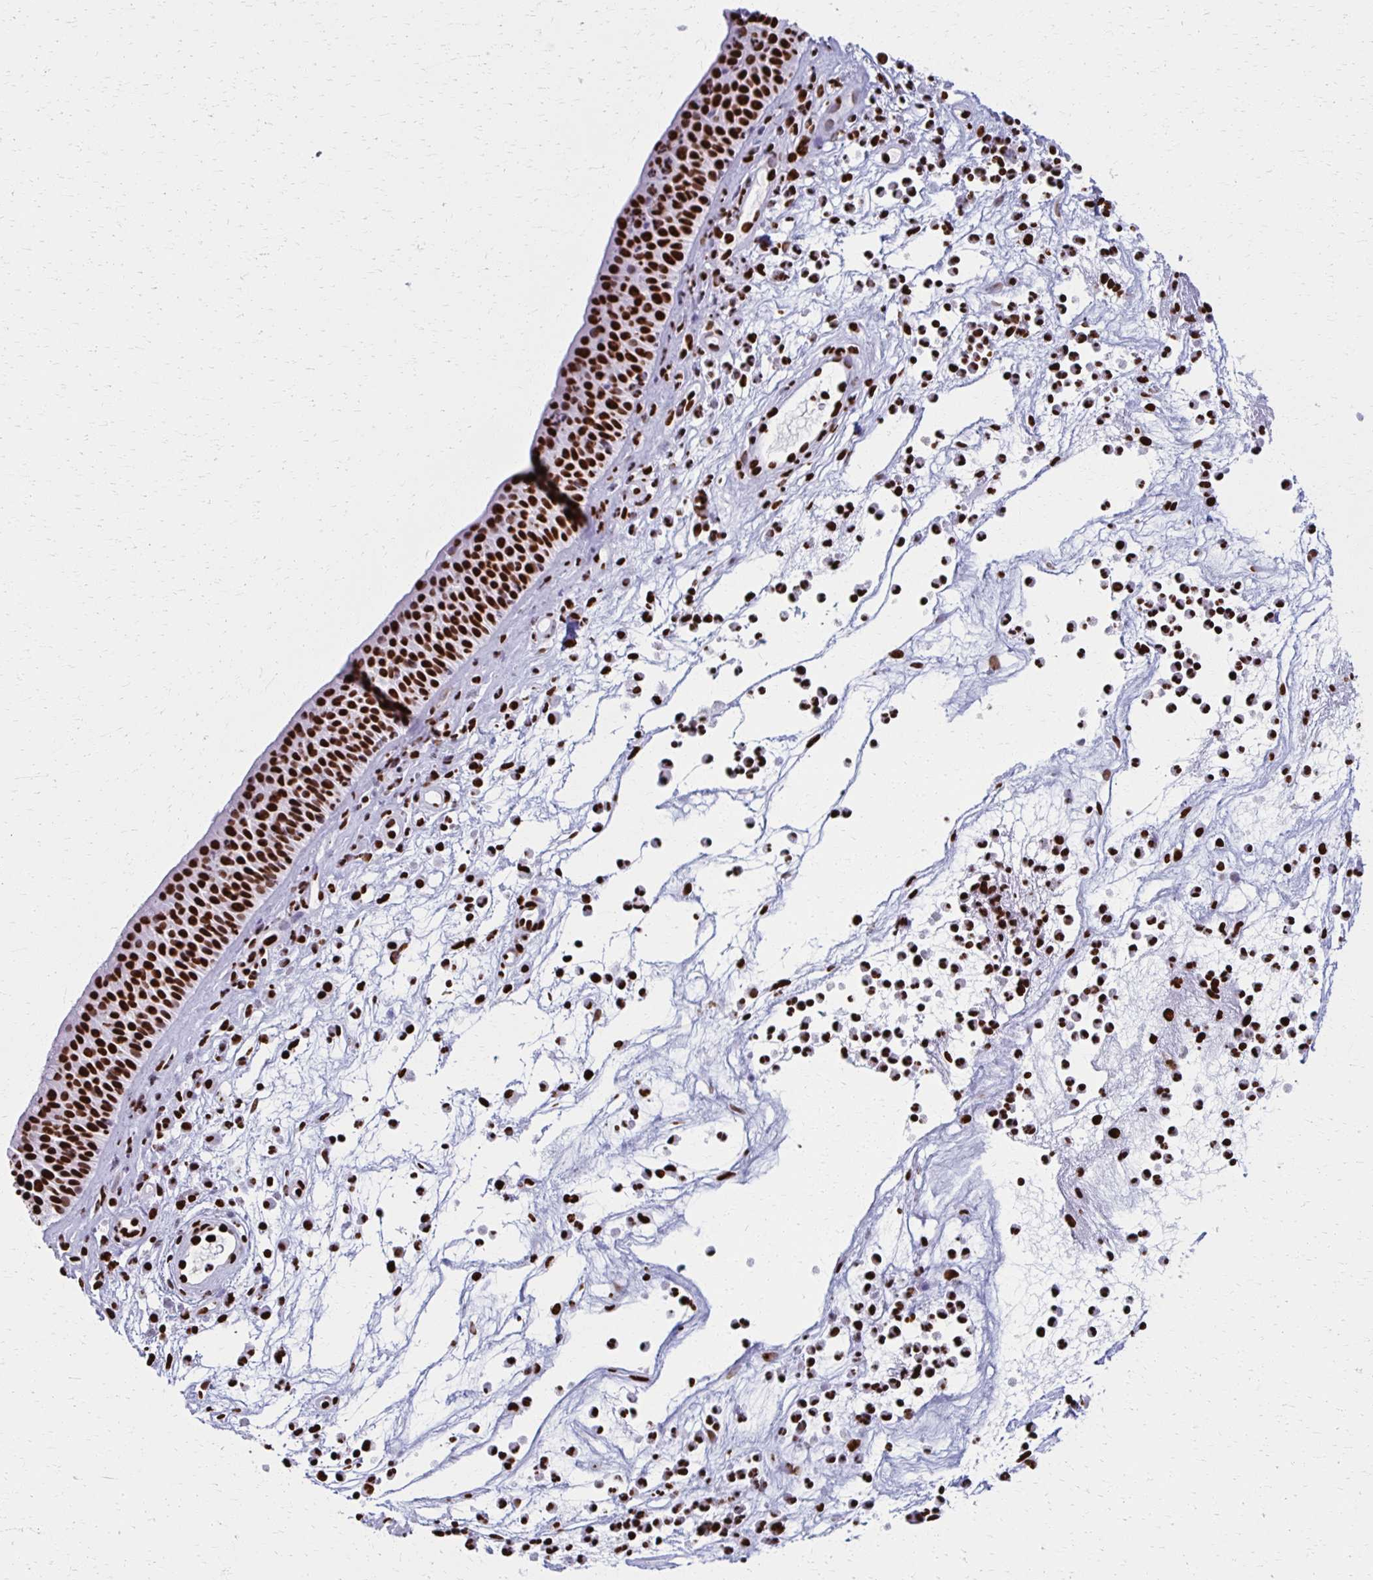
{"staining": {"intensity": "strong", "quantity": ">75%", "location": "nuclear"}, "tissue": "nasopharynx", "cell_type": "Respiratory epithelial cells", "image_type": "normal", "snomed": [{"axis": "morphology", "description": "Normal tissue, NOS"}, {"axis": "topography", "description": "Nasopharynx"}], "caption": "A high amount of strong nuclear expression is present in approximately >75% of respiratory epithelial cells in unremarkable nasopharynx.", "gene": "NONO", "patient": {"sex": "male", "age": 56}}